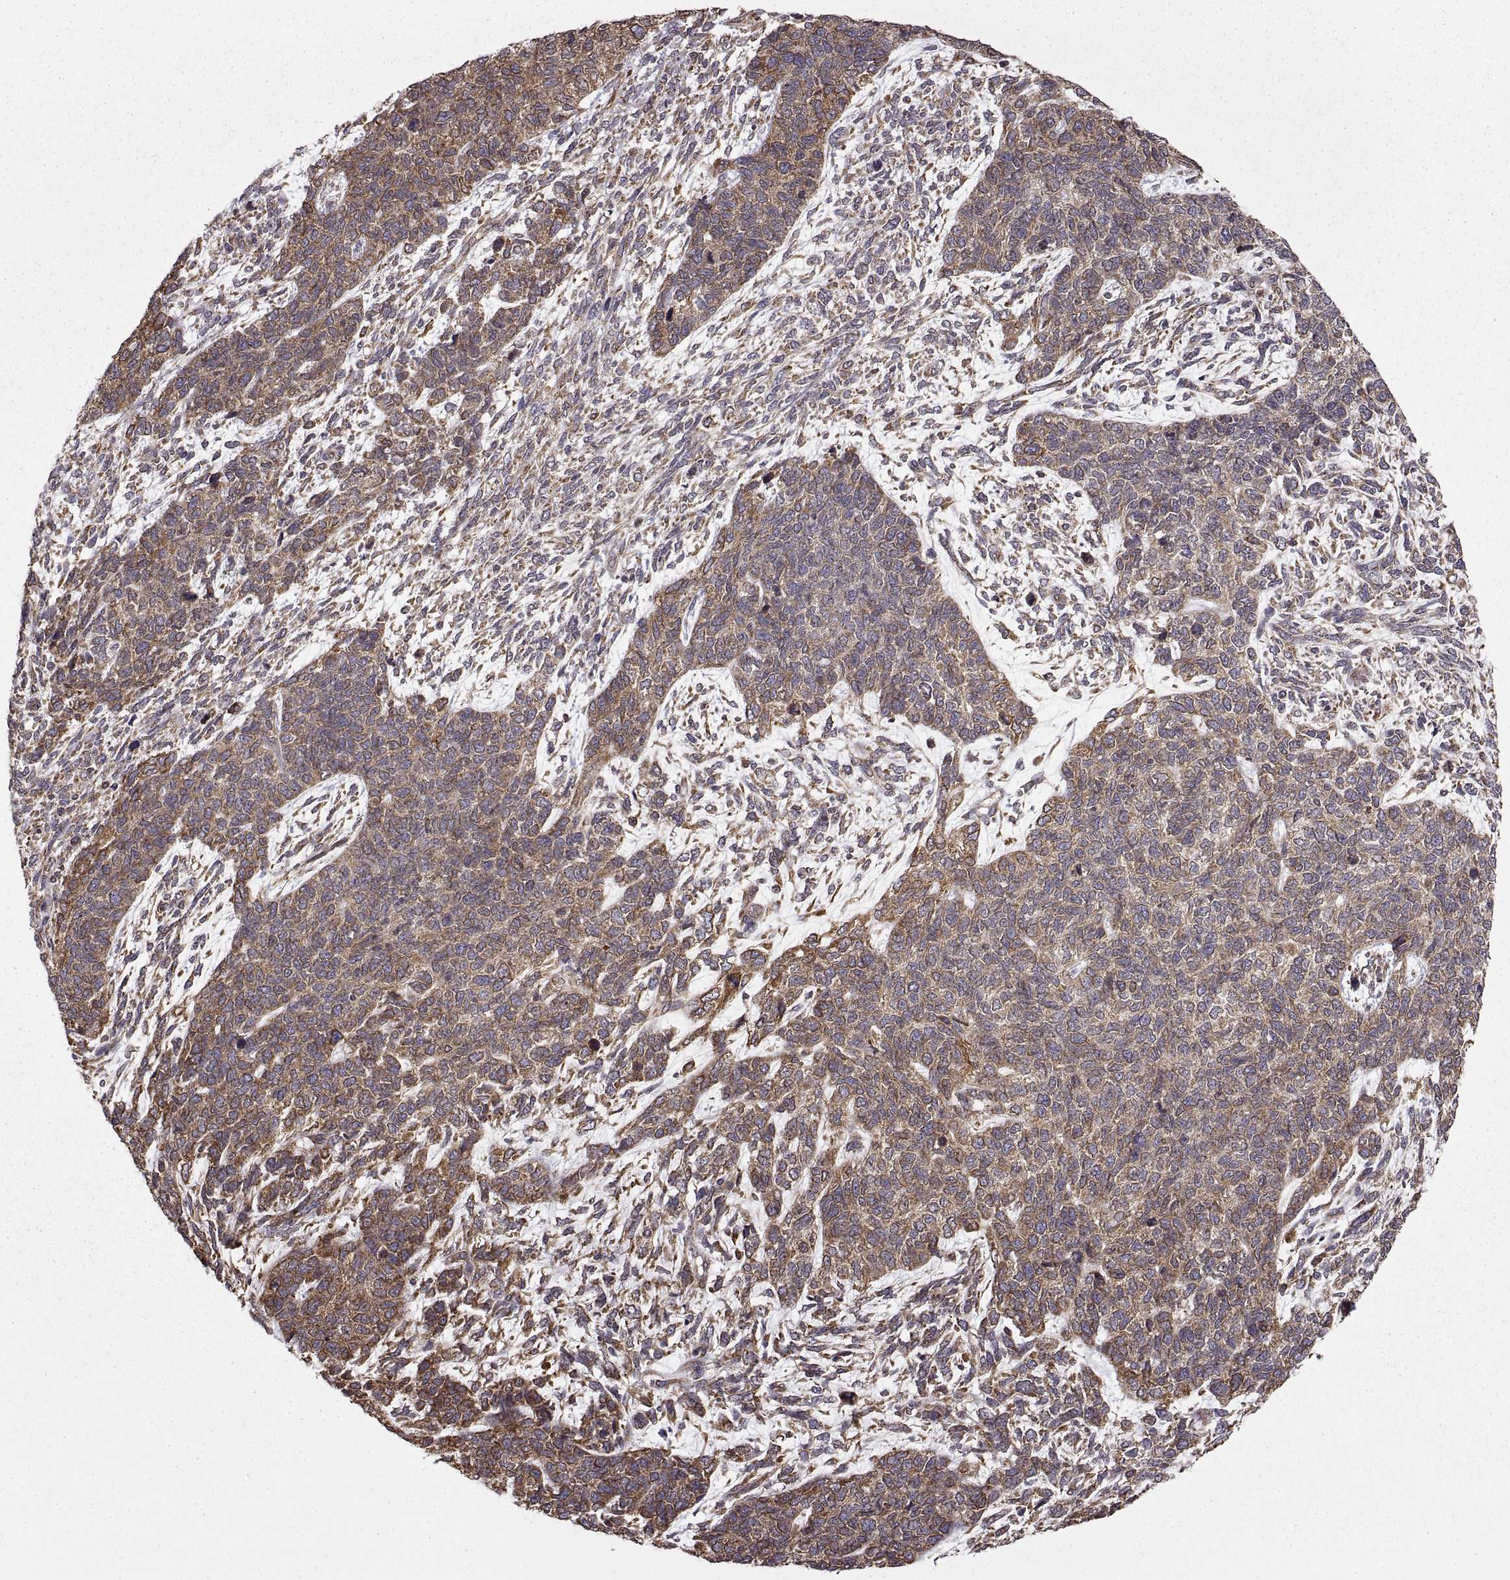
{"staining": {"intensity": "moderate", "quantity": "<25%", "location": "cytoplasmic/membranous"}, "tissue": "cervical cancer", "cell_type": "Tumor cells", "image_type": "cancer", "snomed": [{"axis": "morphology", "description": "Squamous cell carcinoma, NOS"}, {"axis": "topography", "description": "Cervix"}], "caption": "Immunohistochemistry (IHC) (DAB) staining of cervical squamous cell carcinoma exhibits moderate cytoplasmic/membranous protein expression in about <25% of tumor cells.", "gene": "PDIA3", "patient": {"sex": "female", "age": 63}}